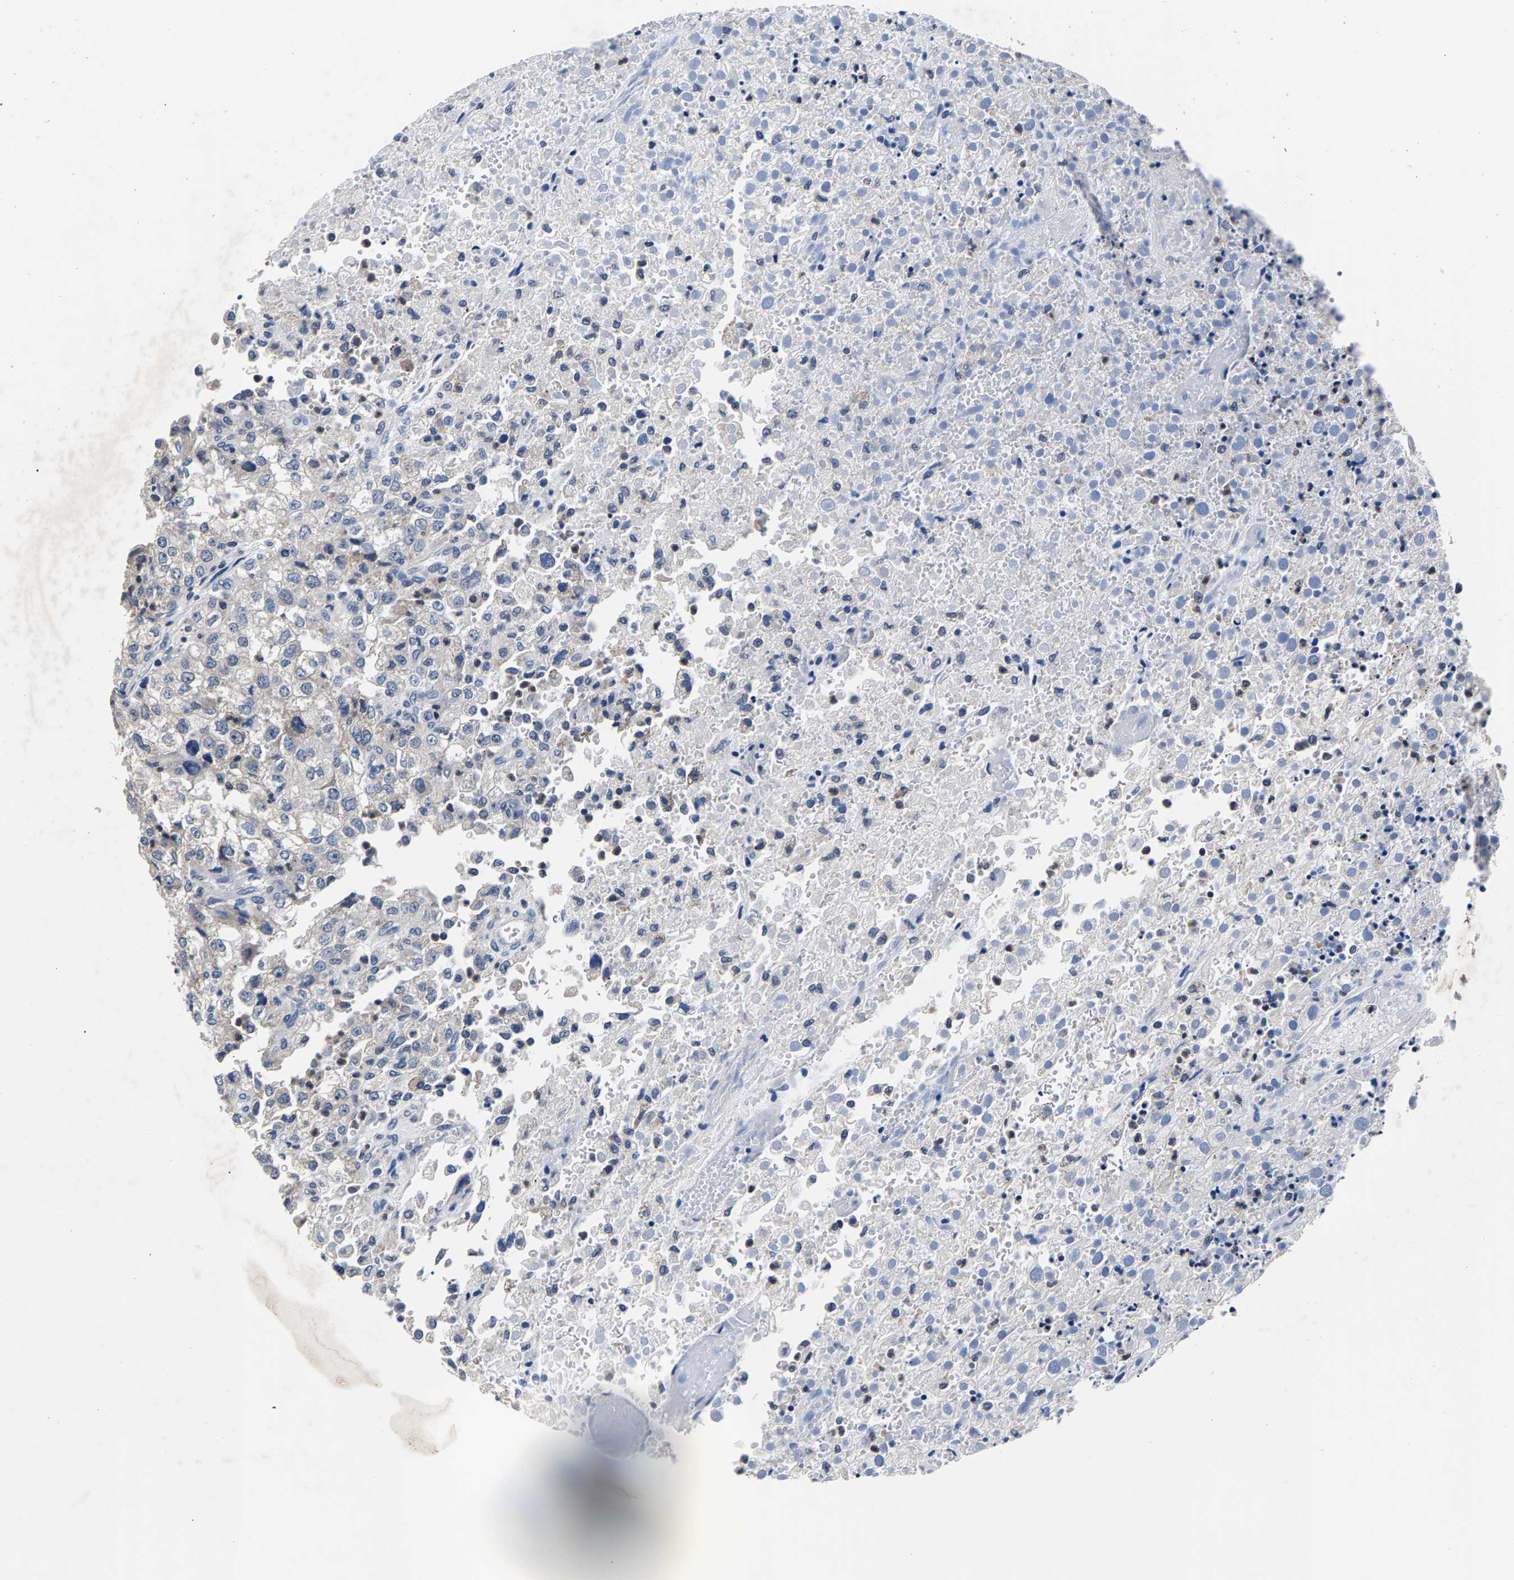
{"staining": {"intensity": "negative", "quantity": "none", "location": "none"}, "tissue": "renal cancer", "cell_type": "Tumor cells", "image_type": "cancer", "snomed": [{"axis": "morphology", "description": "Adenocarcinoma, NOS"}, {"axis": "topography", "description": "Kidney"}], "caption": "This is an immunohistochemistry (IHC) histopathology image of human renal cancer. There is no expression in tumor cells.", "gene": "PHF24", "patient": {"sex": "female", "age": 54}}